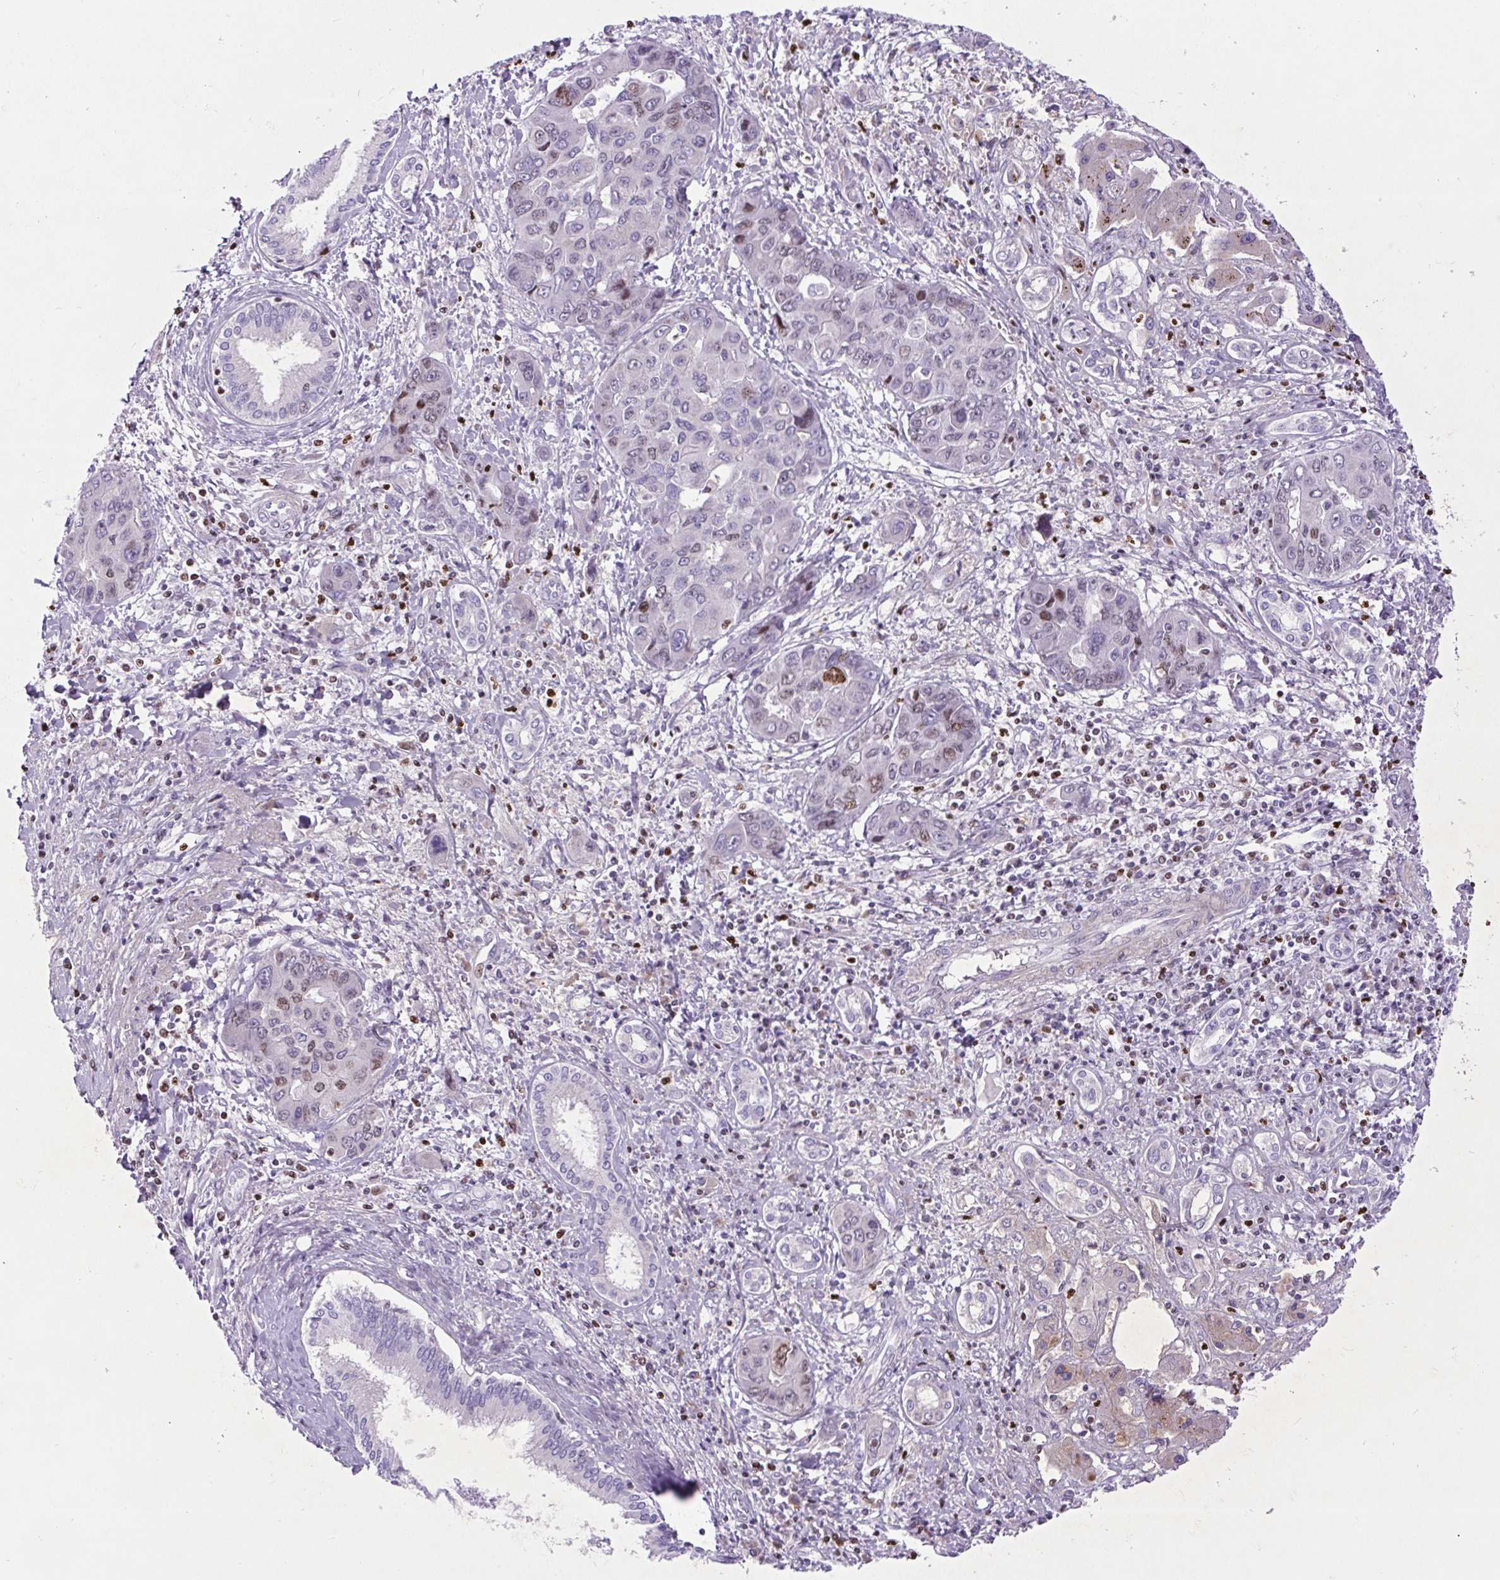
{"staining": {"intensity": "moderate", "quantity": "<25%", "location": "nuclear"}, "tissue": "liver cancer", "cell_type": "Tumor cells", "image_type": "cancer", "snomed": [{"axis": "morphology", "description": "Cholangiocarcinoma"}, {"axis": "topography", "description": "Liver"}], "caption": "Cholangiocarcinoma (liver) tissue shows moderate nuclear staining in about <25% of tumor cells, visualized by immunohistochemistry. Using DAB (3,3'-diaminobenzidine) (brown) and hematoxylin (blue) stains, captured at high magnification using brightfield microscopy.", "gene": "SPC24", "patient": {"sex": "male", "age": 67}}